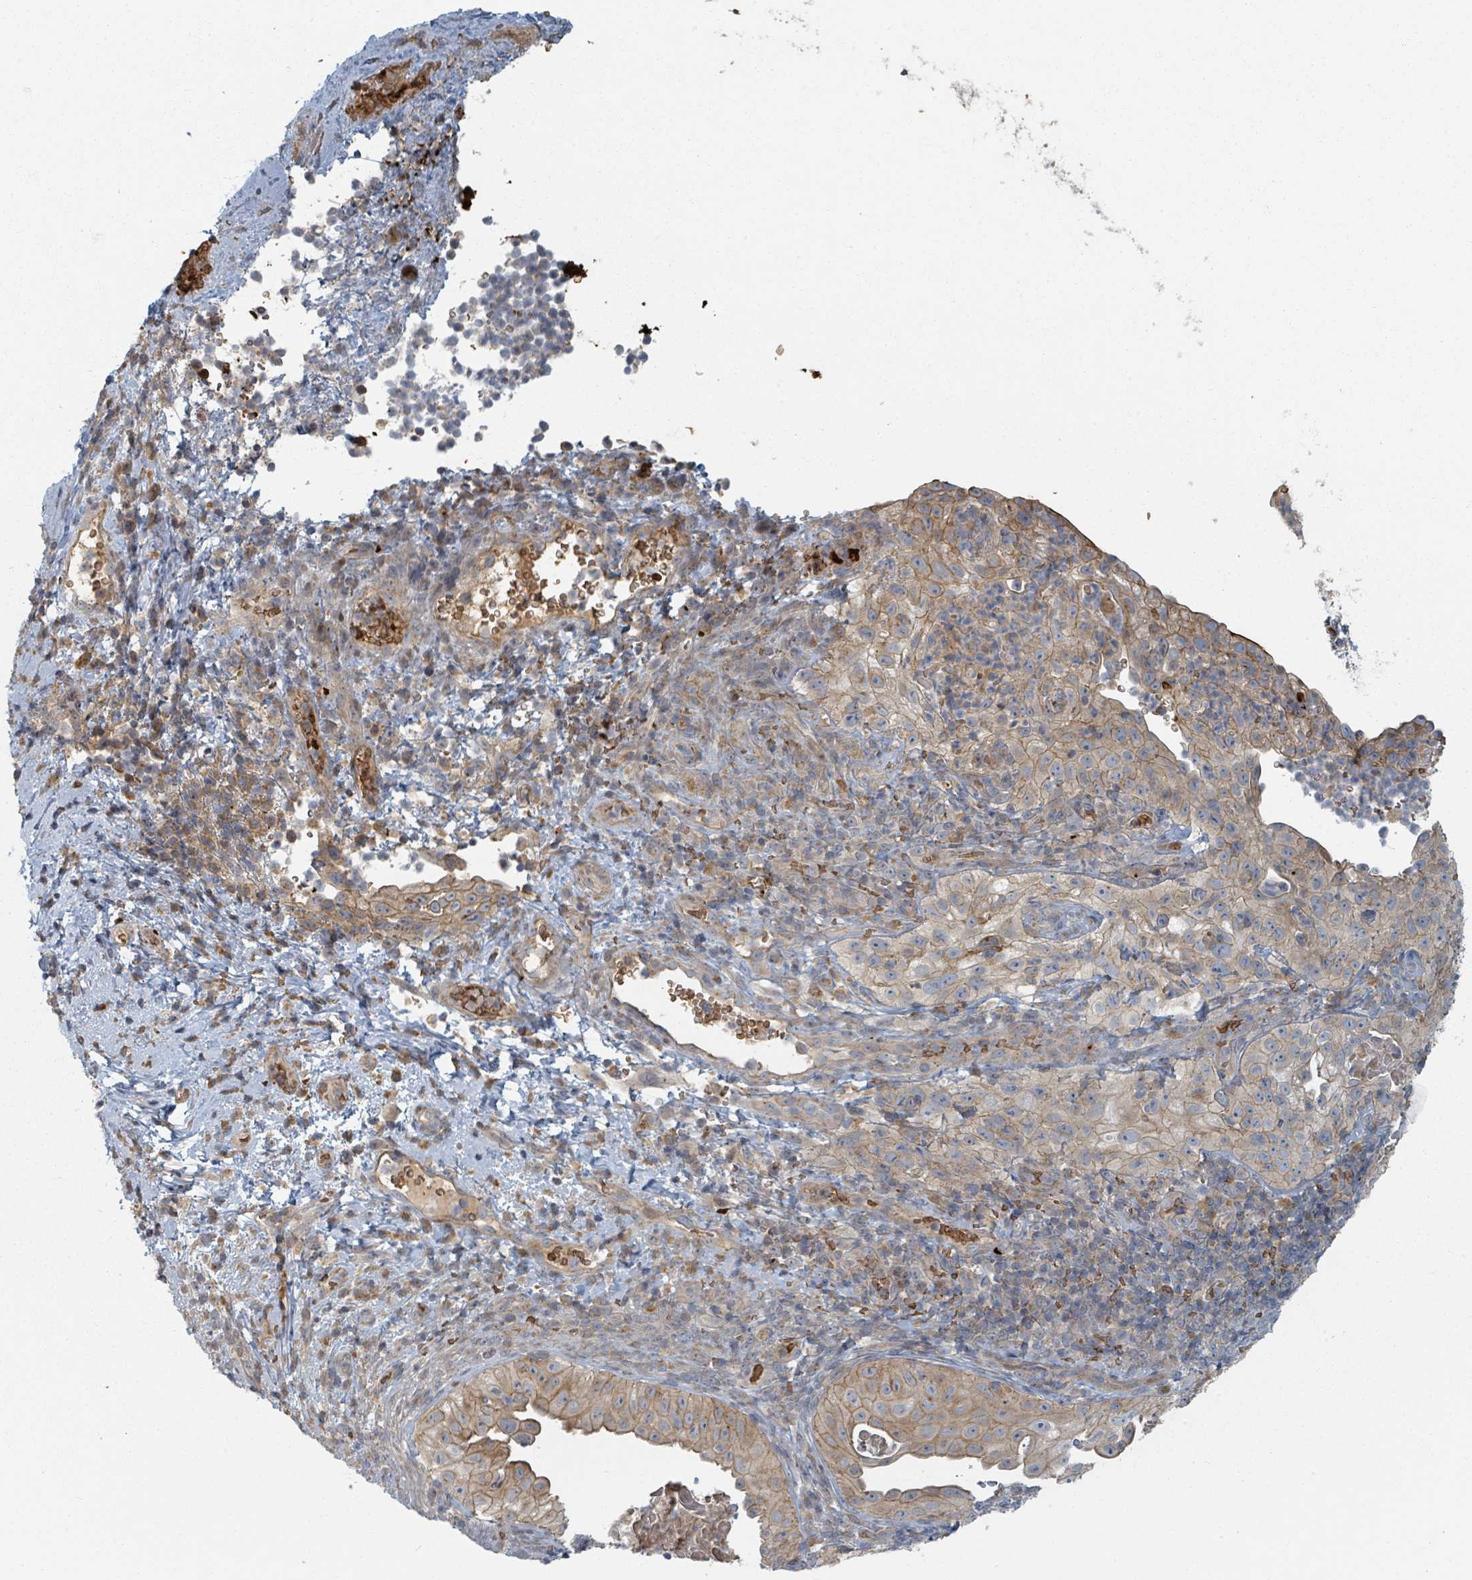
{"staining": {"intensity": "moderate", "quantity": "25%-75%", "location": "cytoplasmic/membranous"}, "tissue": "cervical cancer", "cell_type": "Tumor cells", "image_type": "cancer", "snomed": [{"axis": "morphology", "description": "Squamous cell carcinoma, NOS"}, {"axis": "topography", "description": "Cervix"}], "caption": "Immunohistochemical staining of human cervical squamous cell carcinoma displays medium levels of moderate cytoplasmic/membranous protein positivity in approximately 25%-75% of tumor cells. (Stains: DAB (3,3'-diaminobenzidine) in brown, nuclei in blue, Microscopy: brightfield microscopy at high magnification).", "gene": "TRPC4AP", "patient": {"sex": "female", "age": 52}}